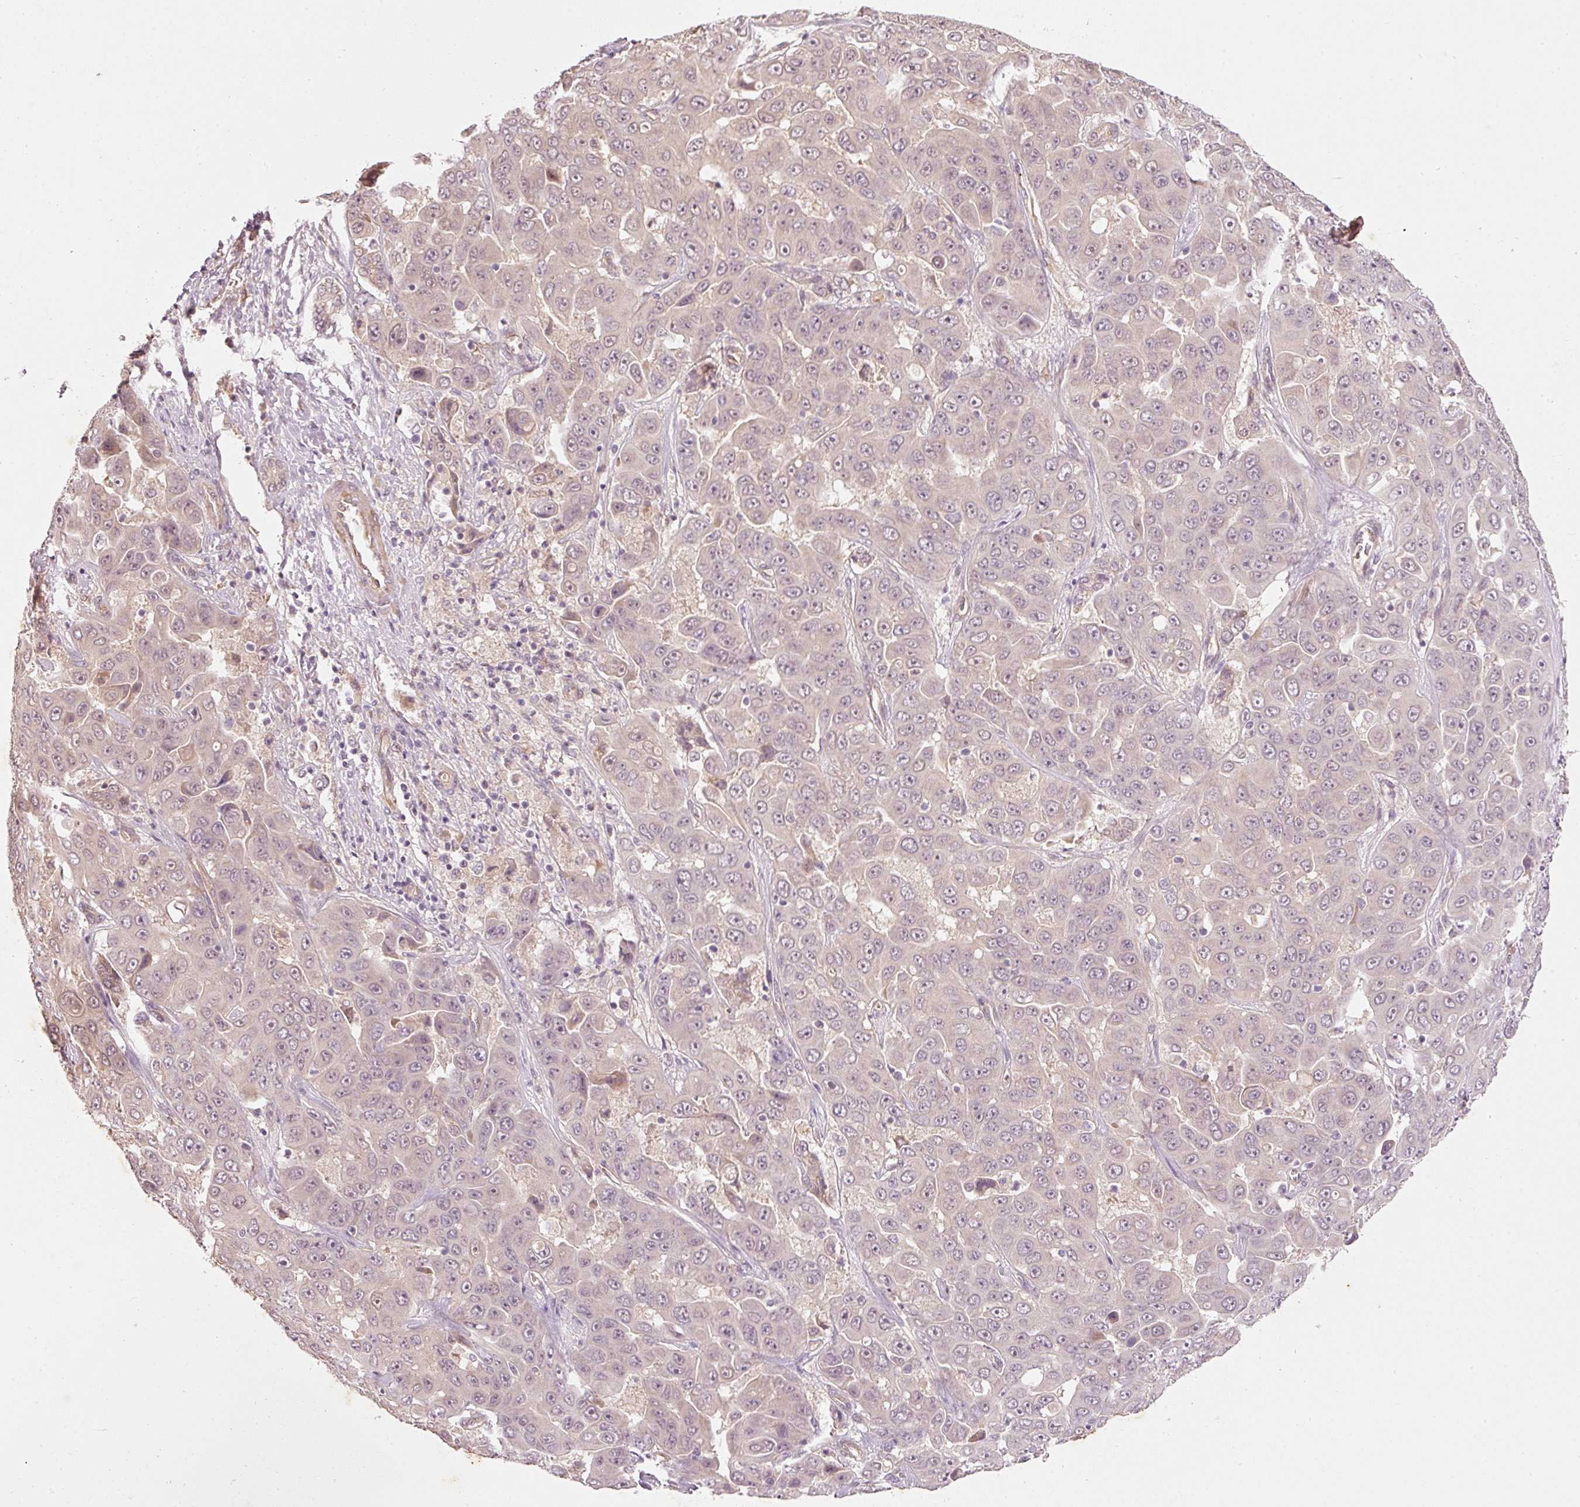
{"staining": {"intensity": "negative", "quantity": "none", "location": "none"}, "tissue": "liver cancer", "cell_type": "Tumor cells", "image_type": "cancer", "snomed": [{"axis": "morphology", "description": "Cholangiocarcinoma"}, {"axis": "topography", "description": "Liver"}], "caption": "The immunohistochemistry image has no significant positivity in tumor cells of liver cancer tissue.", "gene": "RGL2", "patient": {"sex": "female", "age": 52}}